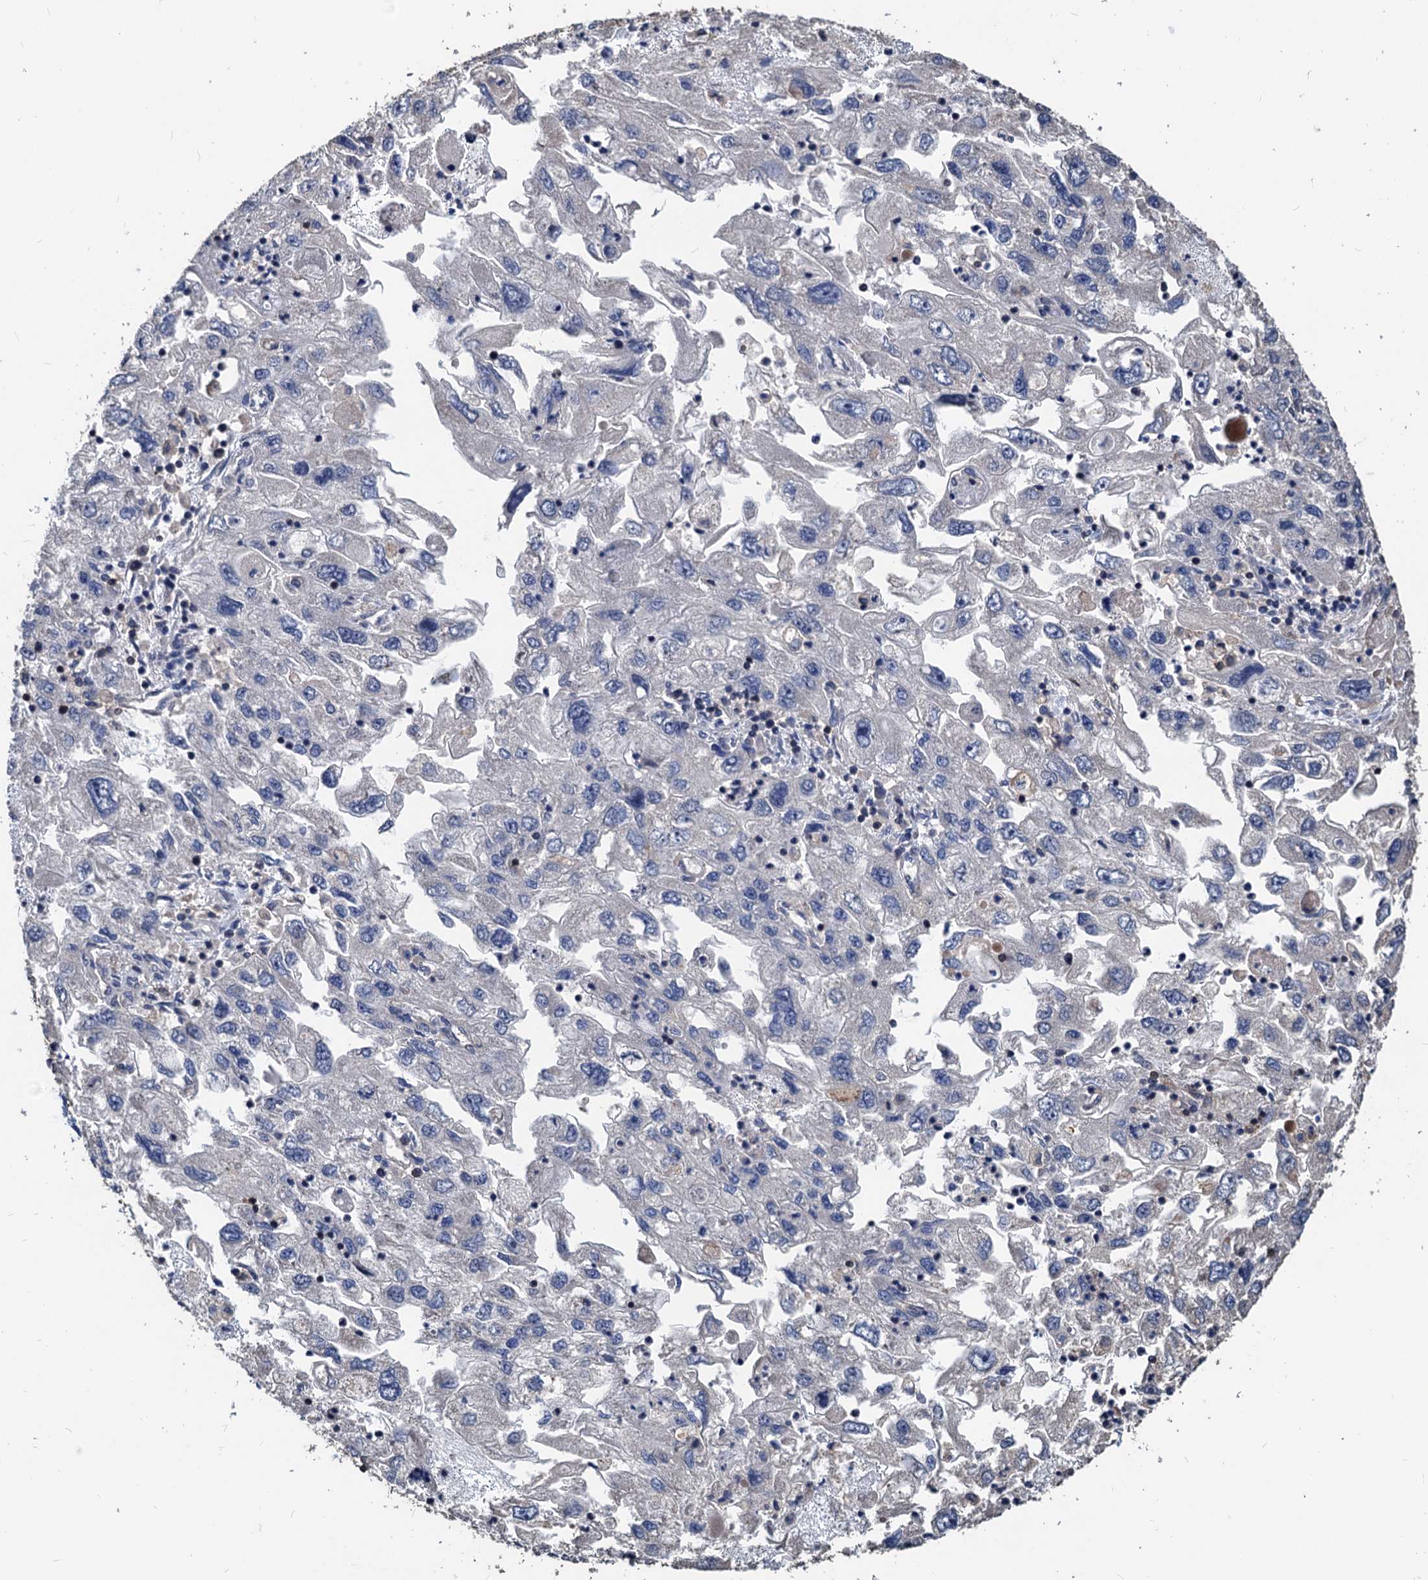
{"staining": {"intensity": "negative", "quantity": "none", "location": "none"}, "tissue": "endometrial cancer", "cell_type": "Tumor cells", "image_type": "cancer", "snomed": [{"axis": "morphology", "description": "Adenocarcinoma, NOS"}, {"axis": "topography", "description": "Endometrium"}], "caption": "There is no significant expression in tumor cells of endometrial cancer. (Stains: DAB immunohistochemistry (IHC) with hematoxylin counter stain, Microscopy: brightfield microscopy at high magnification).", "gene": "LCP2", "patient": {"sex": "female", "age": 49}}